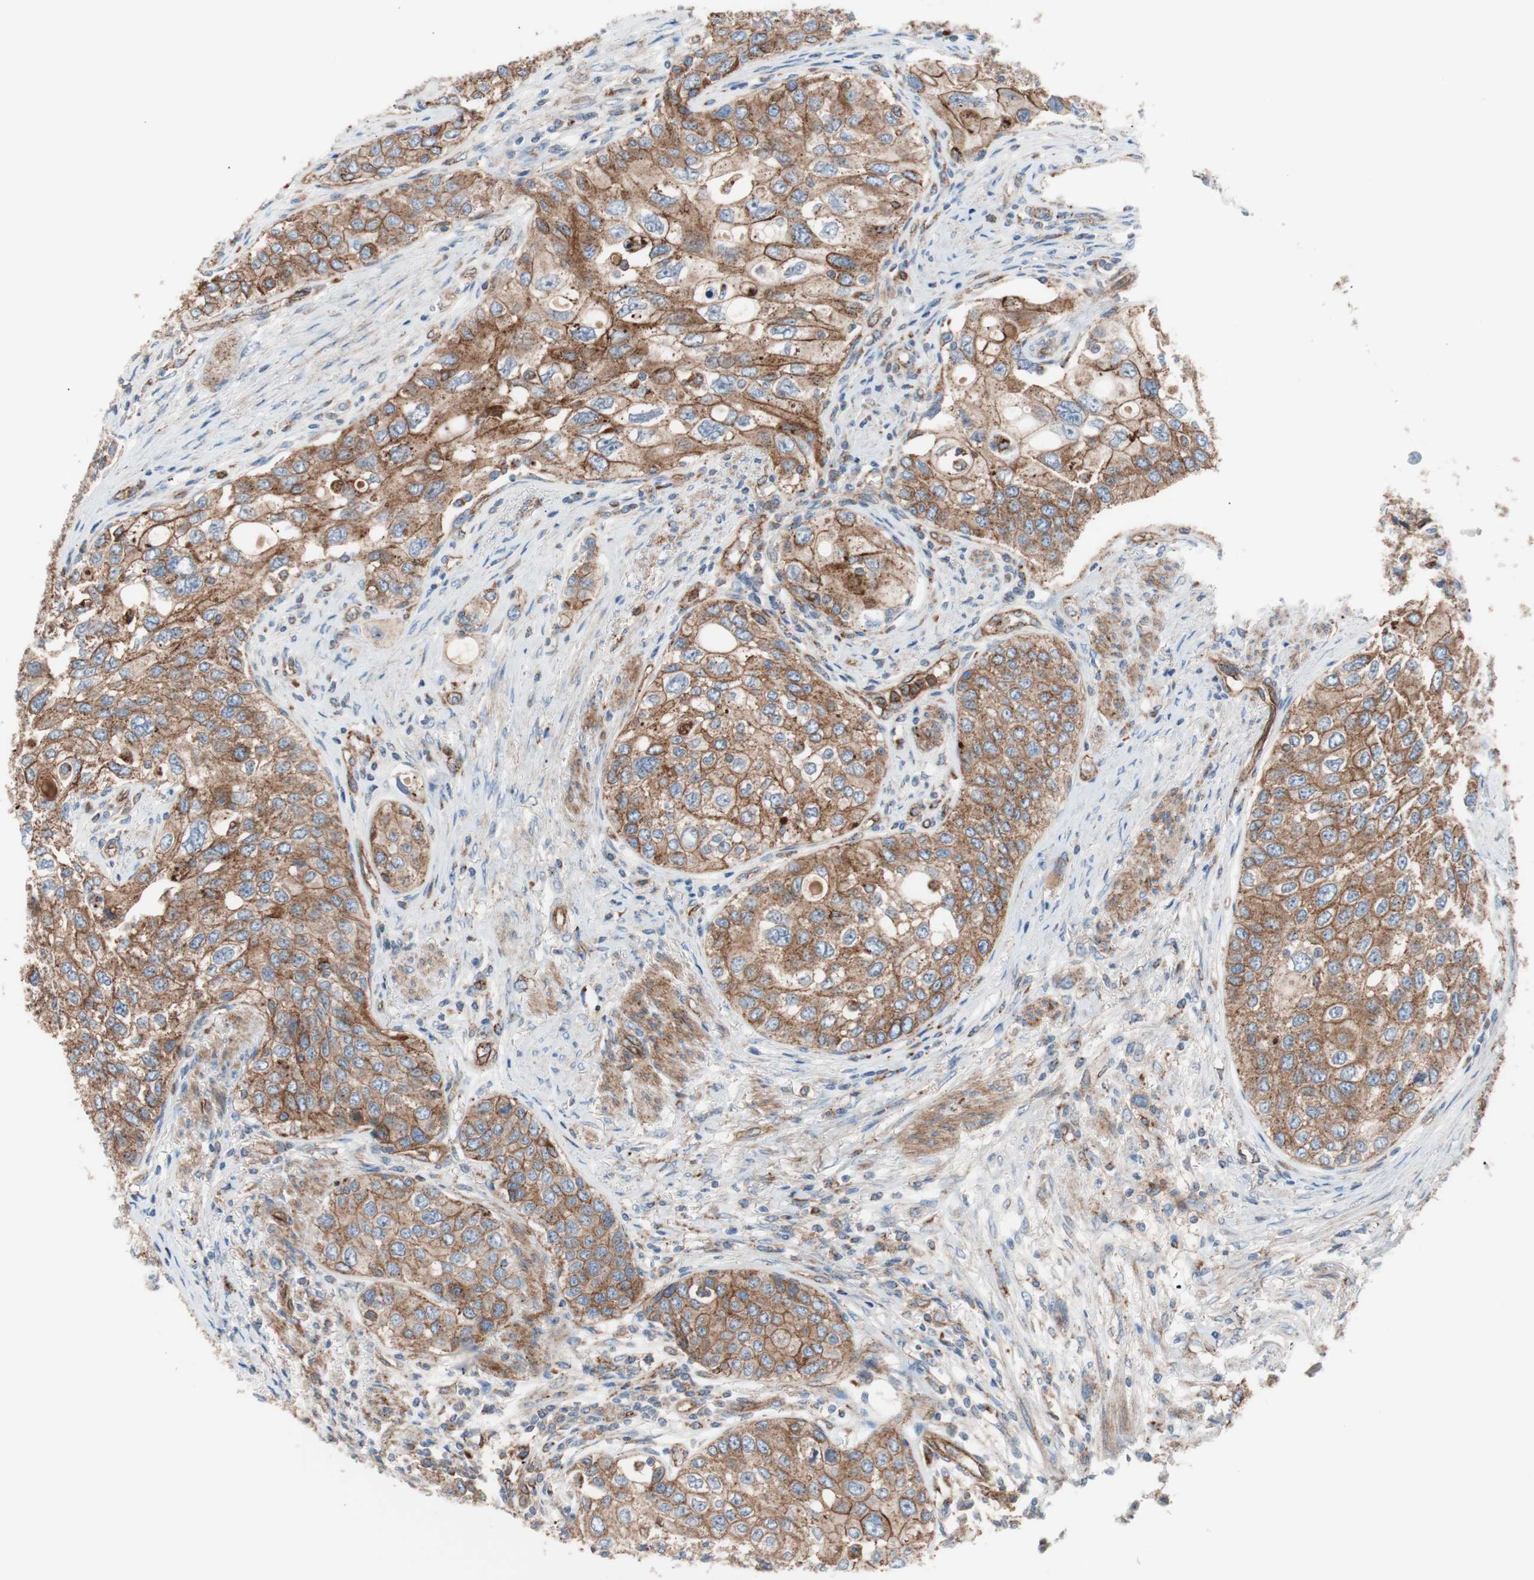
{"staining": {"intensity": "moderate", "quantity": ">75%", "location": "cytoplasmic/membranous"}, "tissue": "urothelial cancer", "cell_type": "Tumor cells", "image_type": "cancer", "snomed": [{"axis": "morphology", "description": "Urothelial carcinoma, High grade"}, {"axis": "topography", "description": "Urinary bladder"}], "caption": "Immunohistochemistry (IHC) micrograph of urothelial carcinoma (high-grade) stained for a protein (brown), which shows medium levels of moderate cytoplasmic/membranous positivity in about >75% of tumor cells.", "gene": "FLOT2", "patient": {"sex": "female", "age": 56}}